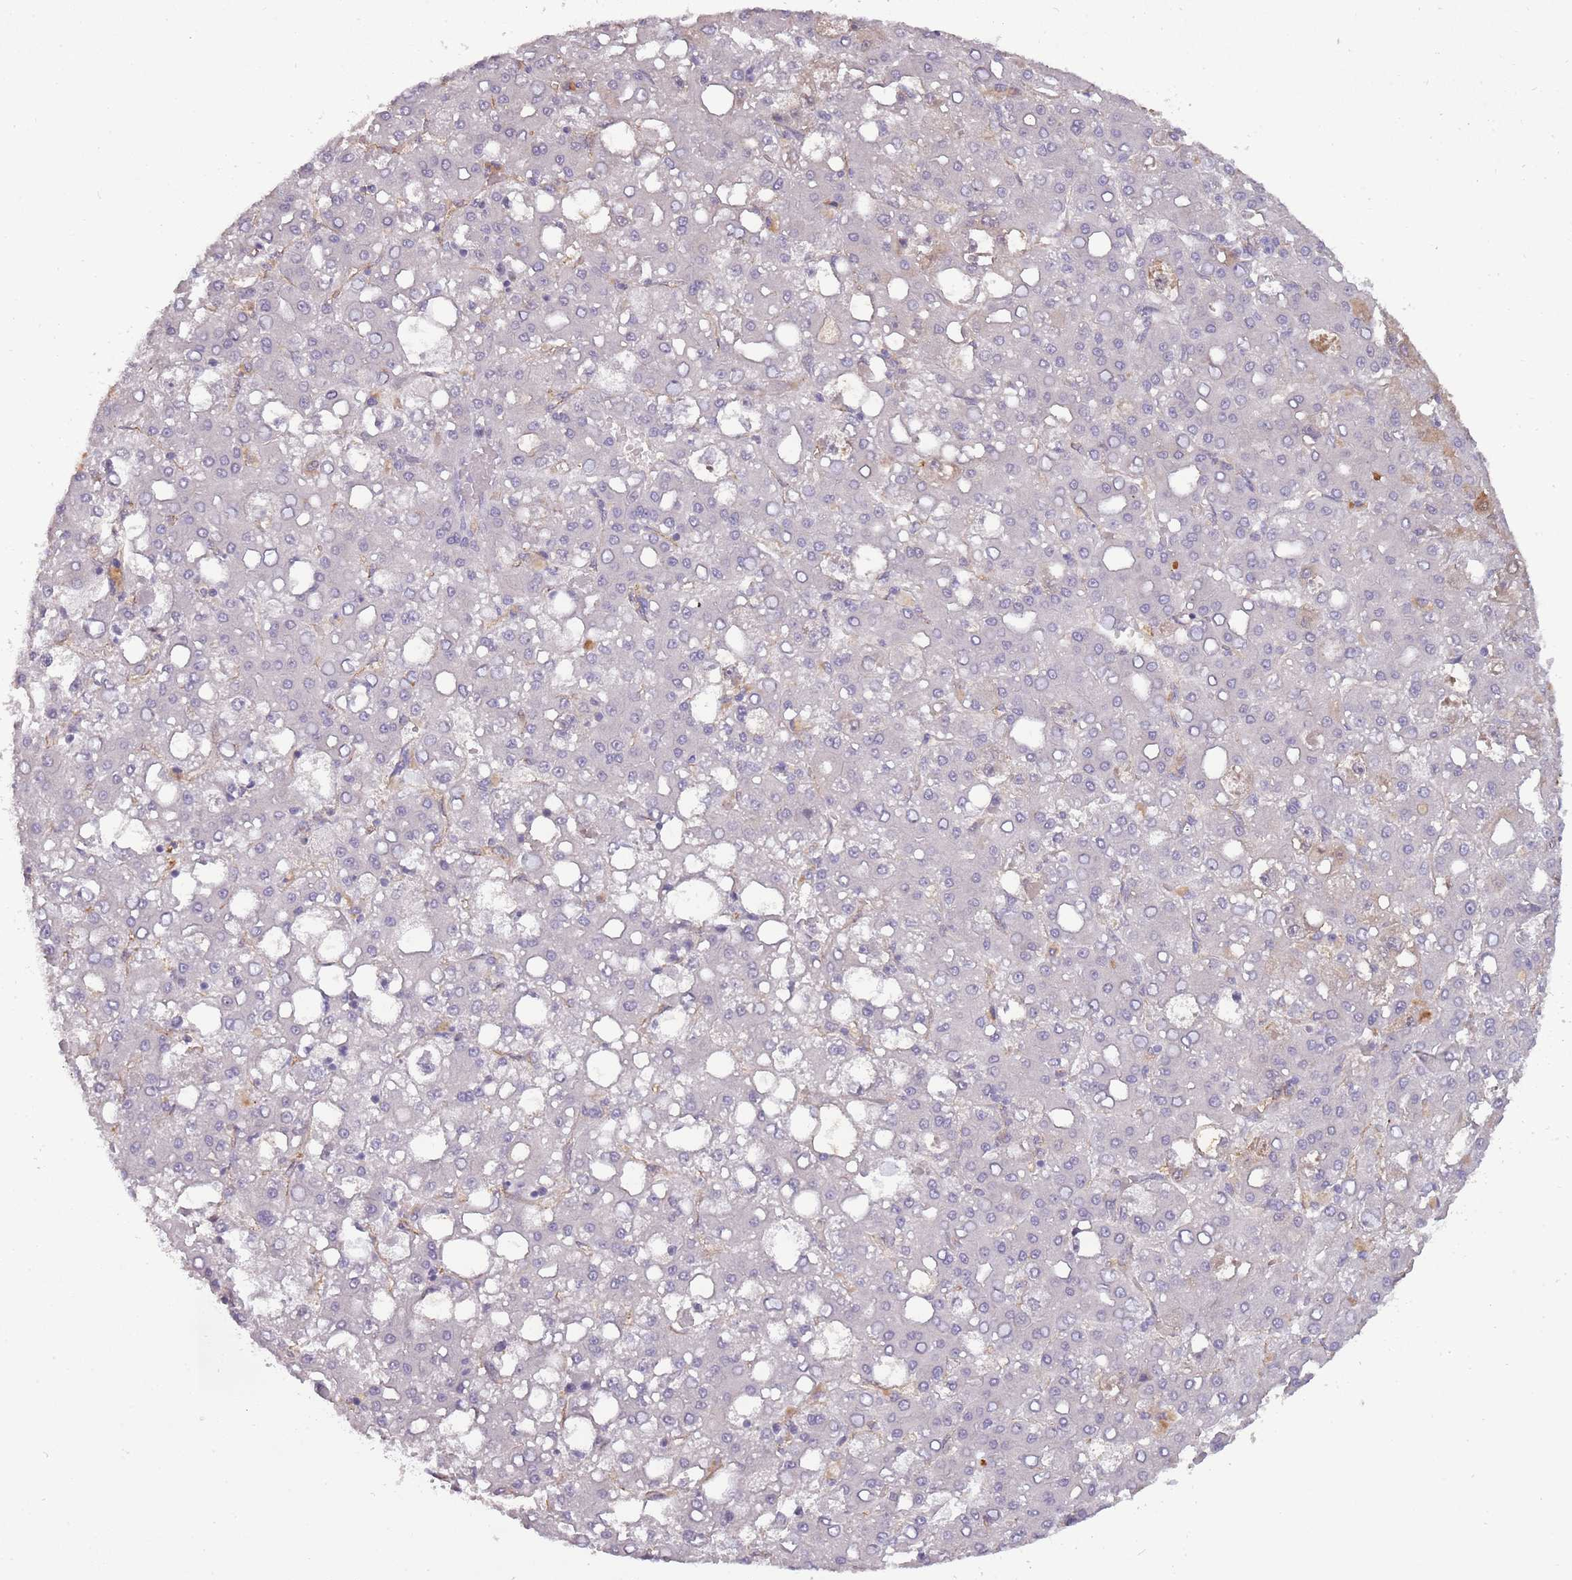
{"staining": {"intensity": "negative", "quantity": "none", "location": "none"}, "tissue": "liver cancer", "cell_type": "Tumor cells", "image_type": "cancer", "snomed": [{"axis": "morphology", "description": "Carcinoma, Hepatocellular, NOS"}, {"axis": "topography", "description": "Liver"}], "caption": "Immunohistochemical staining of liver cancer demonstrates no significant expression in tumor cells.", "gene": "SLC8A2", "patient": {"sex": "male", "age": 65}}